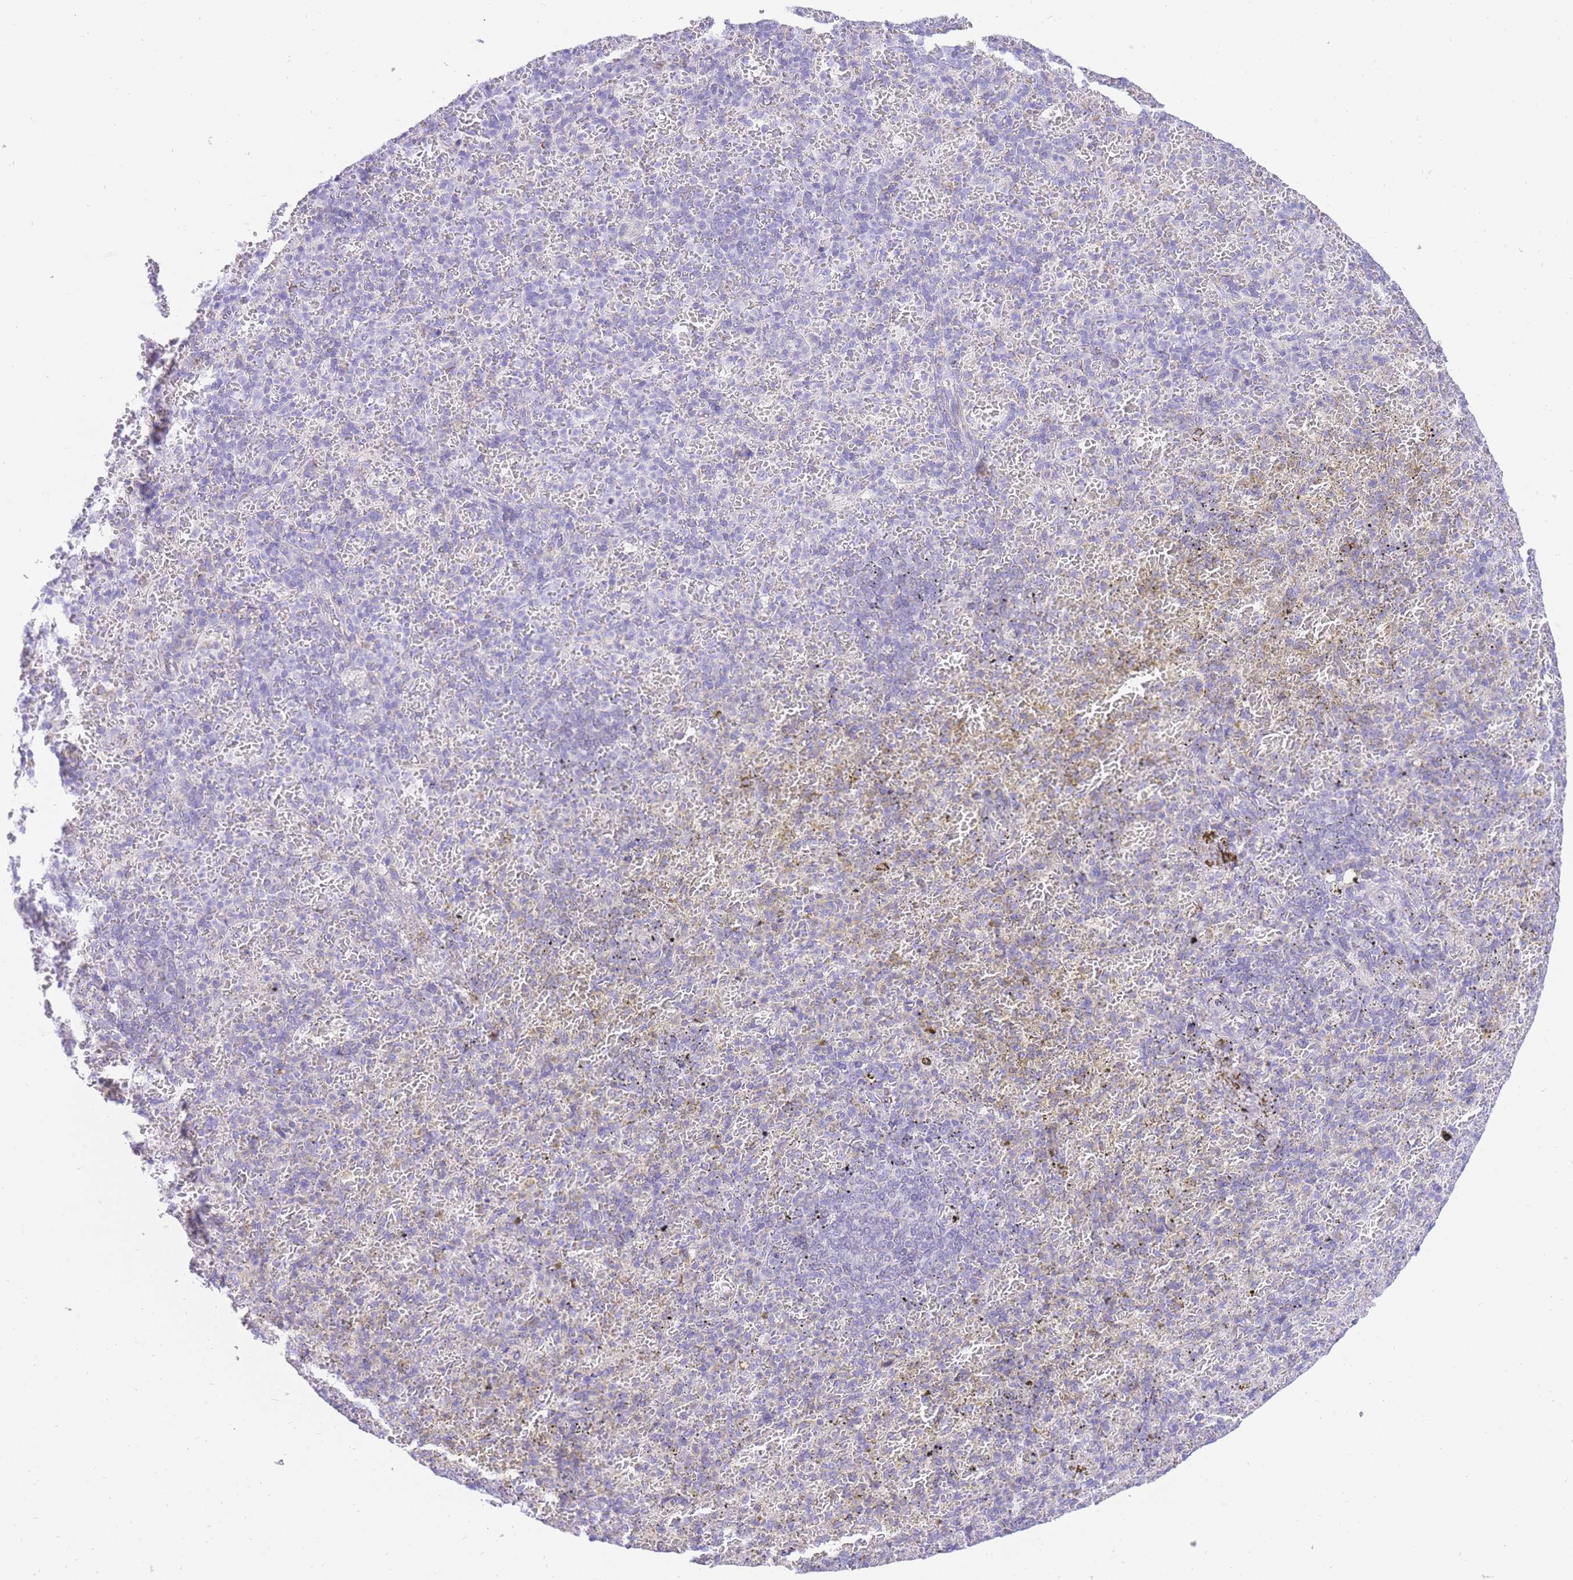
{"staining": {"intensity": "negative", "quantity": "none", "location": "none"}, "tissue": "spleen", "cell_type": "Cells in red pulp", "image_type": "normal", "snomed": [{"axis": "morphology", "description": "Normal tissue, NOS"}, {"axis": "topography", "description": "Spleen"}], "caption": "A high-resolution histopathology image shows immunohistochemistry staining of benign spleen, which reveals no significant expression in cells in red pulp. (DAB immunohistochemistry visualized using brightfield microscopy, high magnification).", "gene": "ACSM4", "patient": {"sex": "female", "age": 74}}